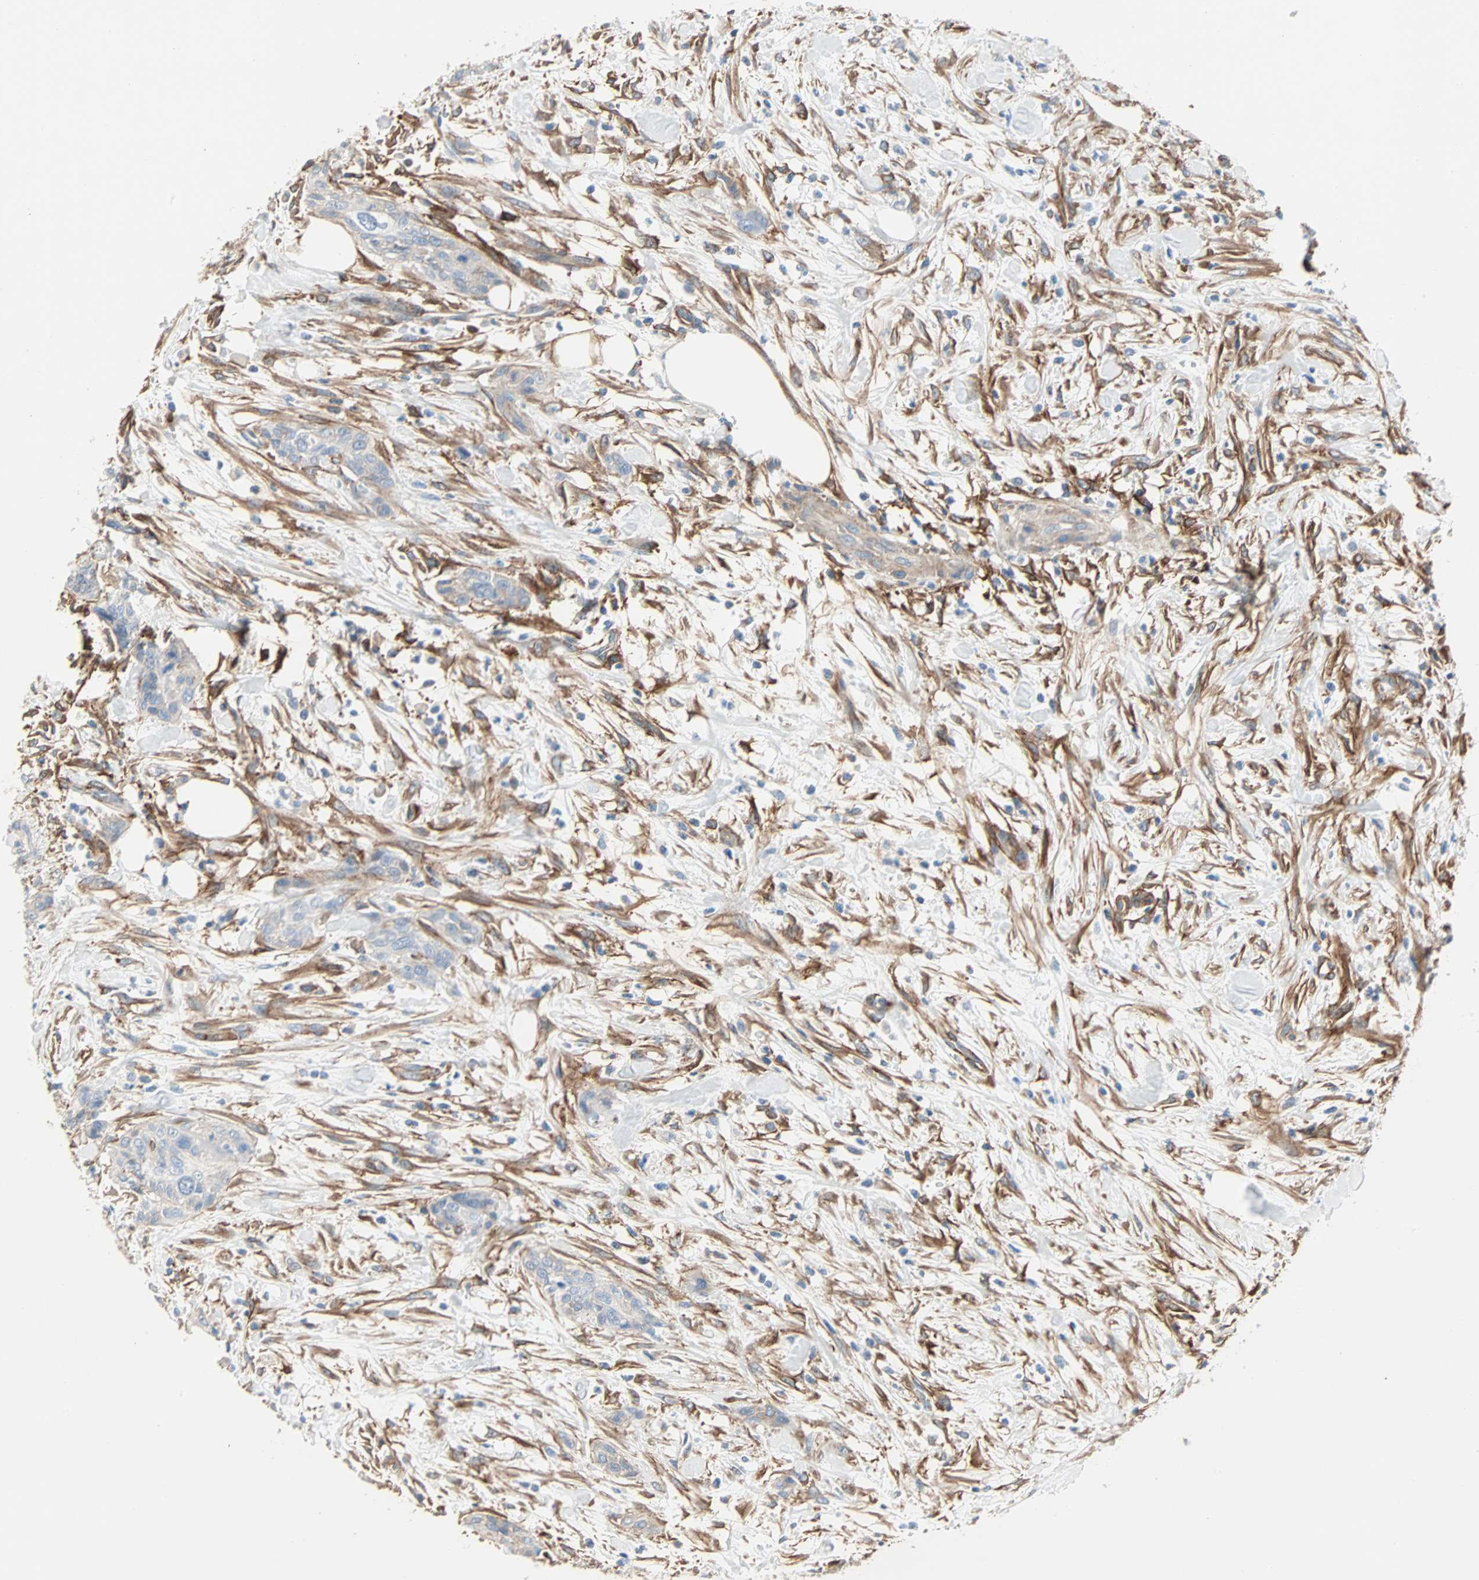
{"staining": {"intensity": "weak", "quantity": "25%-75%", "location": "cytoplasmic/membranous"}, "tissue": "urothelial cancer", "cell_type": "Tumor cells", "image_type": "cancer", "snomed": [{"axis": "morphology", "description": "Urothelial carcinoma, High grade"}, {"axis": "topography", "description": "Urinary bladder"}], "caption": "A high-resolution micrograph shows immunohistochemistry (IHC) staining of urothelial carcinoma (high-grade), which displays weak cytoplasmic/membranous positivity in about 25%-75% of tumor cells.", "gene": "EPB41L2", "patient": {"sex": "male", "age": 35}}